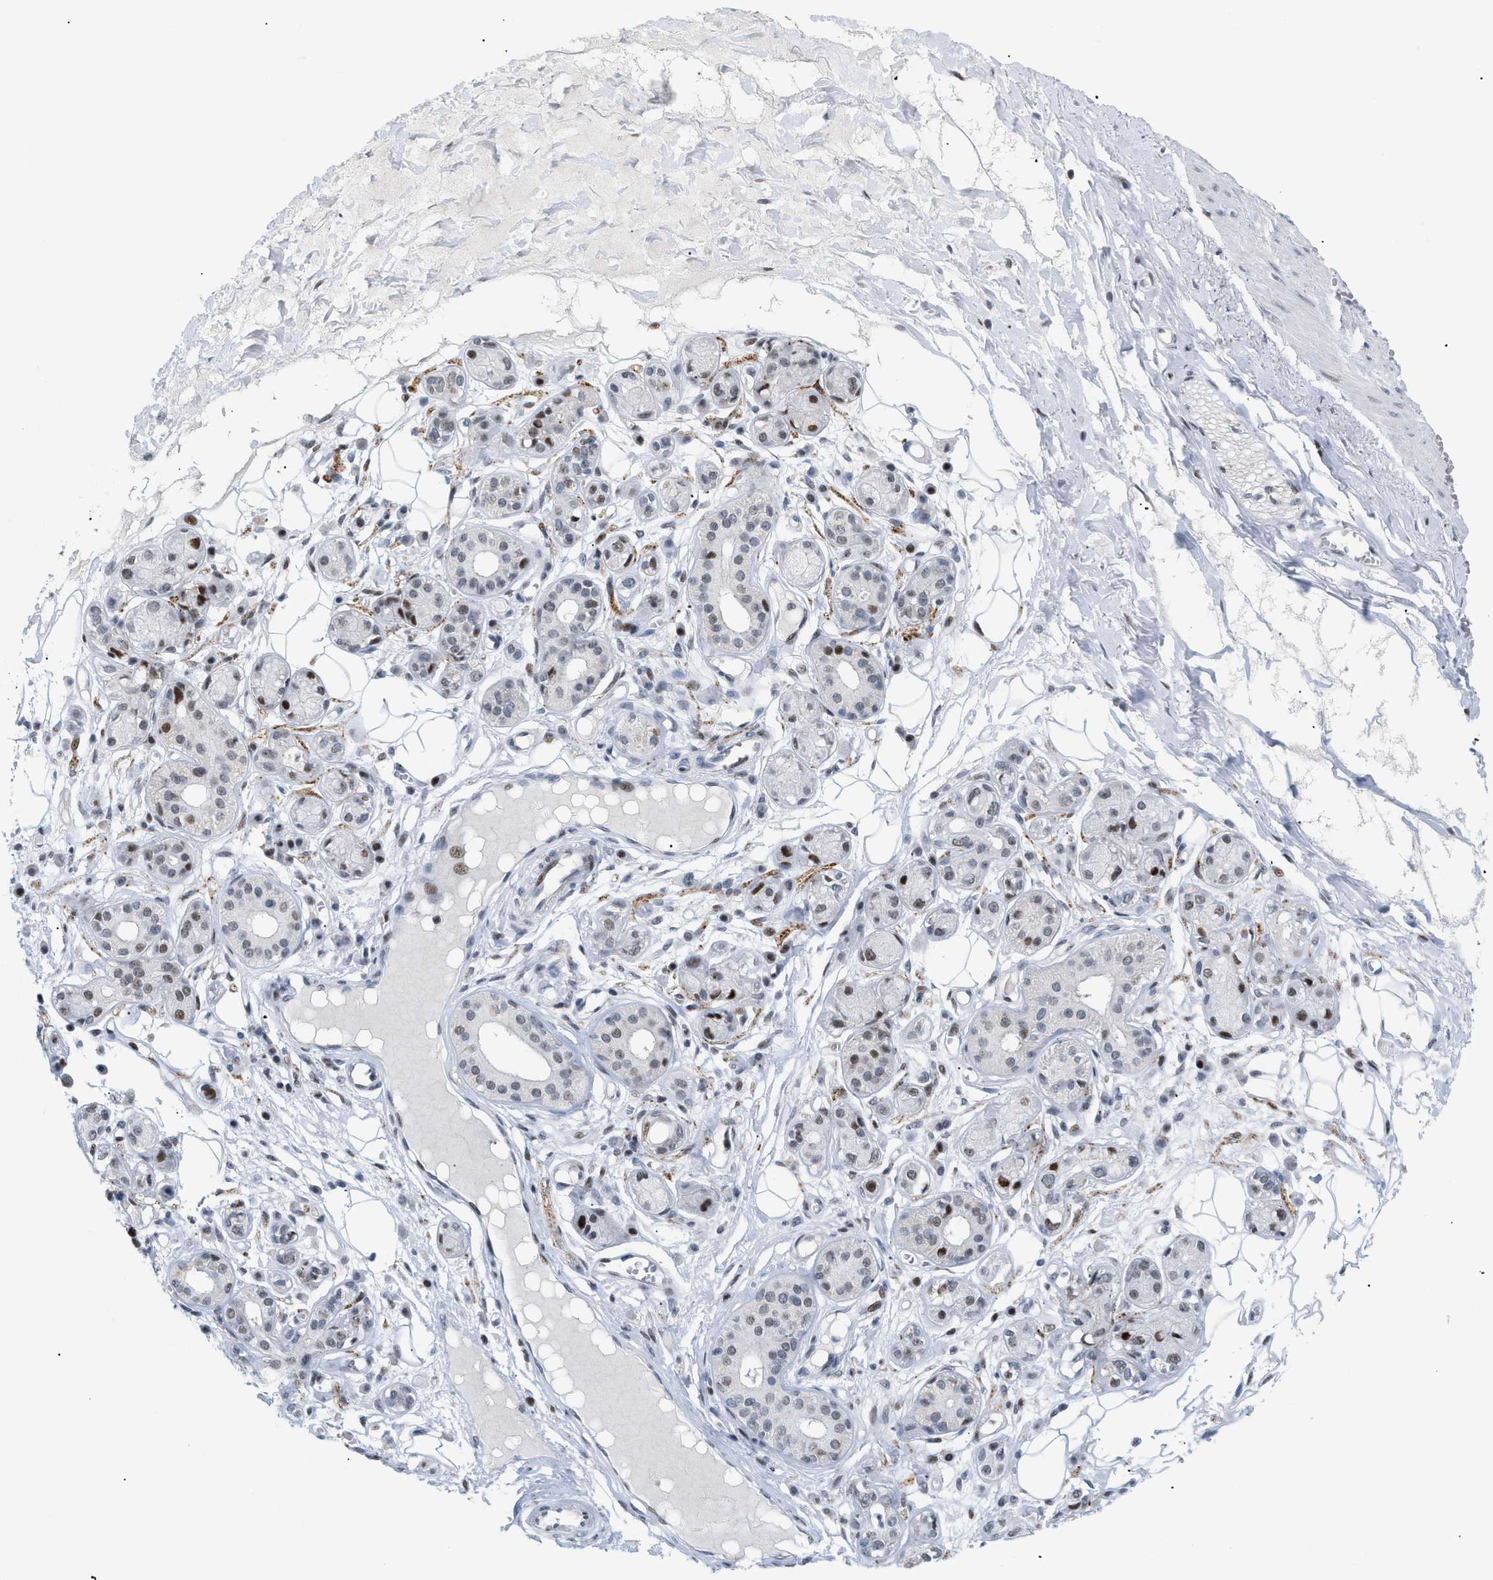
{"staining": {"intensity": "negative", "quantity": "none", "location": "none"}, "tissue": "adipose tissue", "cell_type": "Adipocytes", "image_type": "normal", "snomed": [{"axis": "morphology", "description": "Normal tissue, NOS"}, {"axis": "morphology", "description": "Inflammation, NOS"}, {"axis": "topography", "description": "Salivary gland"}, {"axis": "topography", "description": "Peripheral nerve tissue"}], "caption": "Image shows no significant protein staining in adipocytes of normal adipose tissue. Nuclei are stained in blue.", "gene": "MED1", "patient": {"sex": "female", "age": 75}}